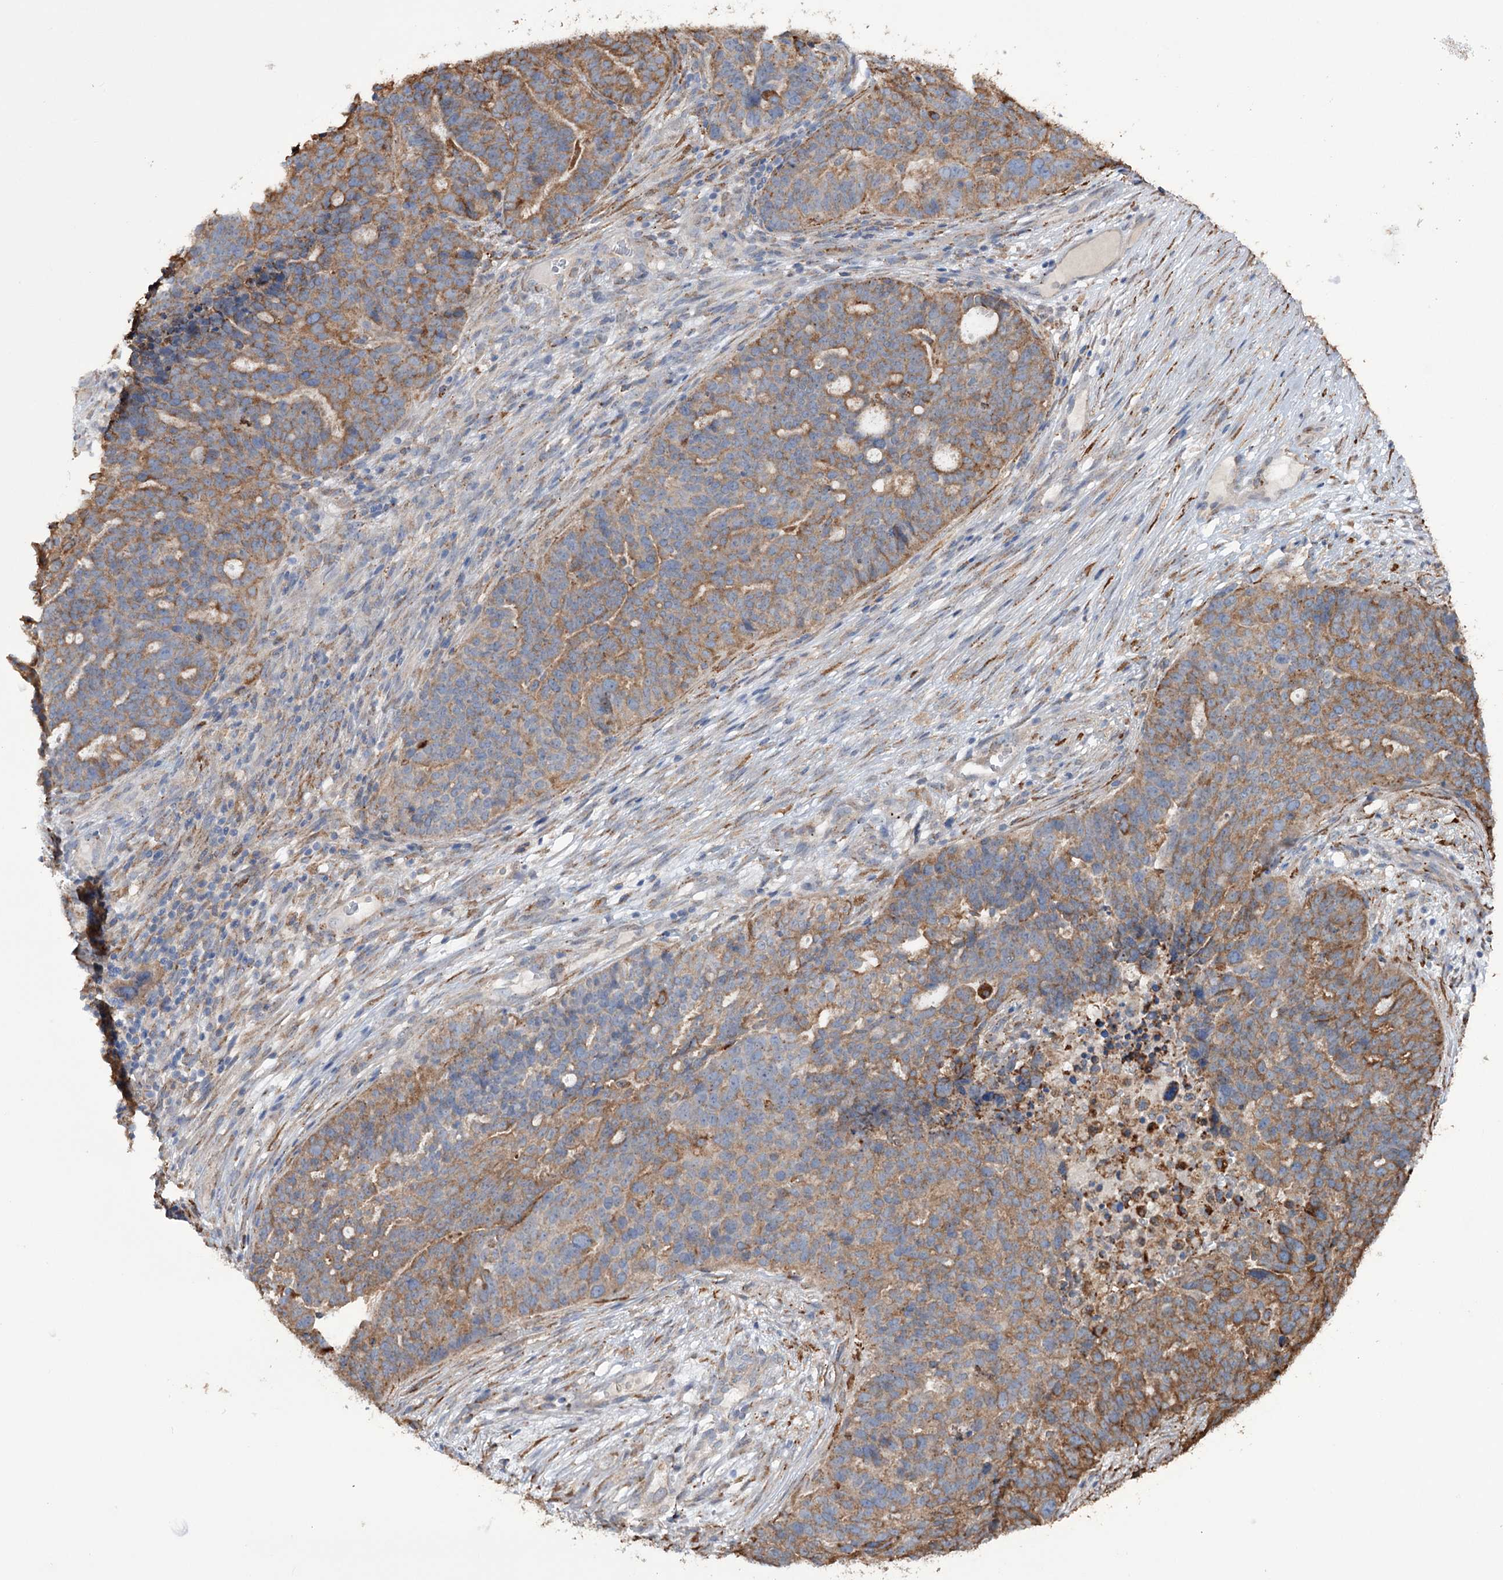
{"staining": {"intensity": "moderate", "quantity": ">75%", "location": "cytoplasmic/membranous"}, "tissue": "ovarian cancer", "cell_type": "Tumor cells", "image_type": "cancer", "snomed": [{"axis": "morphology", "description": "Cystadenocarcinoma, serous, NOS"}, {"axis": "topography", "description": "Ovary"}], "caption": "Protein expression analysis of human ovarian serous cystadenocarcinoma reveals moderate cytoplasmic/membranous expression in about >75% of tumor cells. The protein is shown in brown color, while the nuclei are stained blue.", "gene": "TRIM71", "patient": {"sex": "female", "age": 59}}